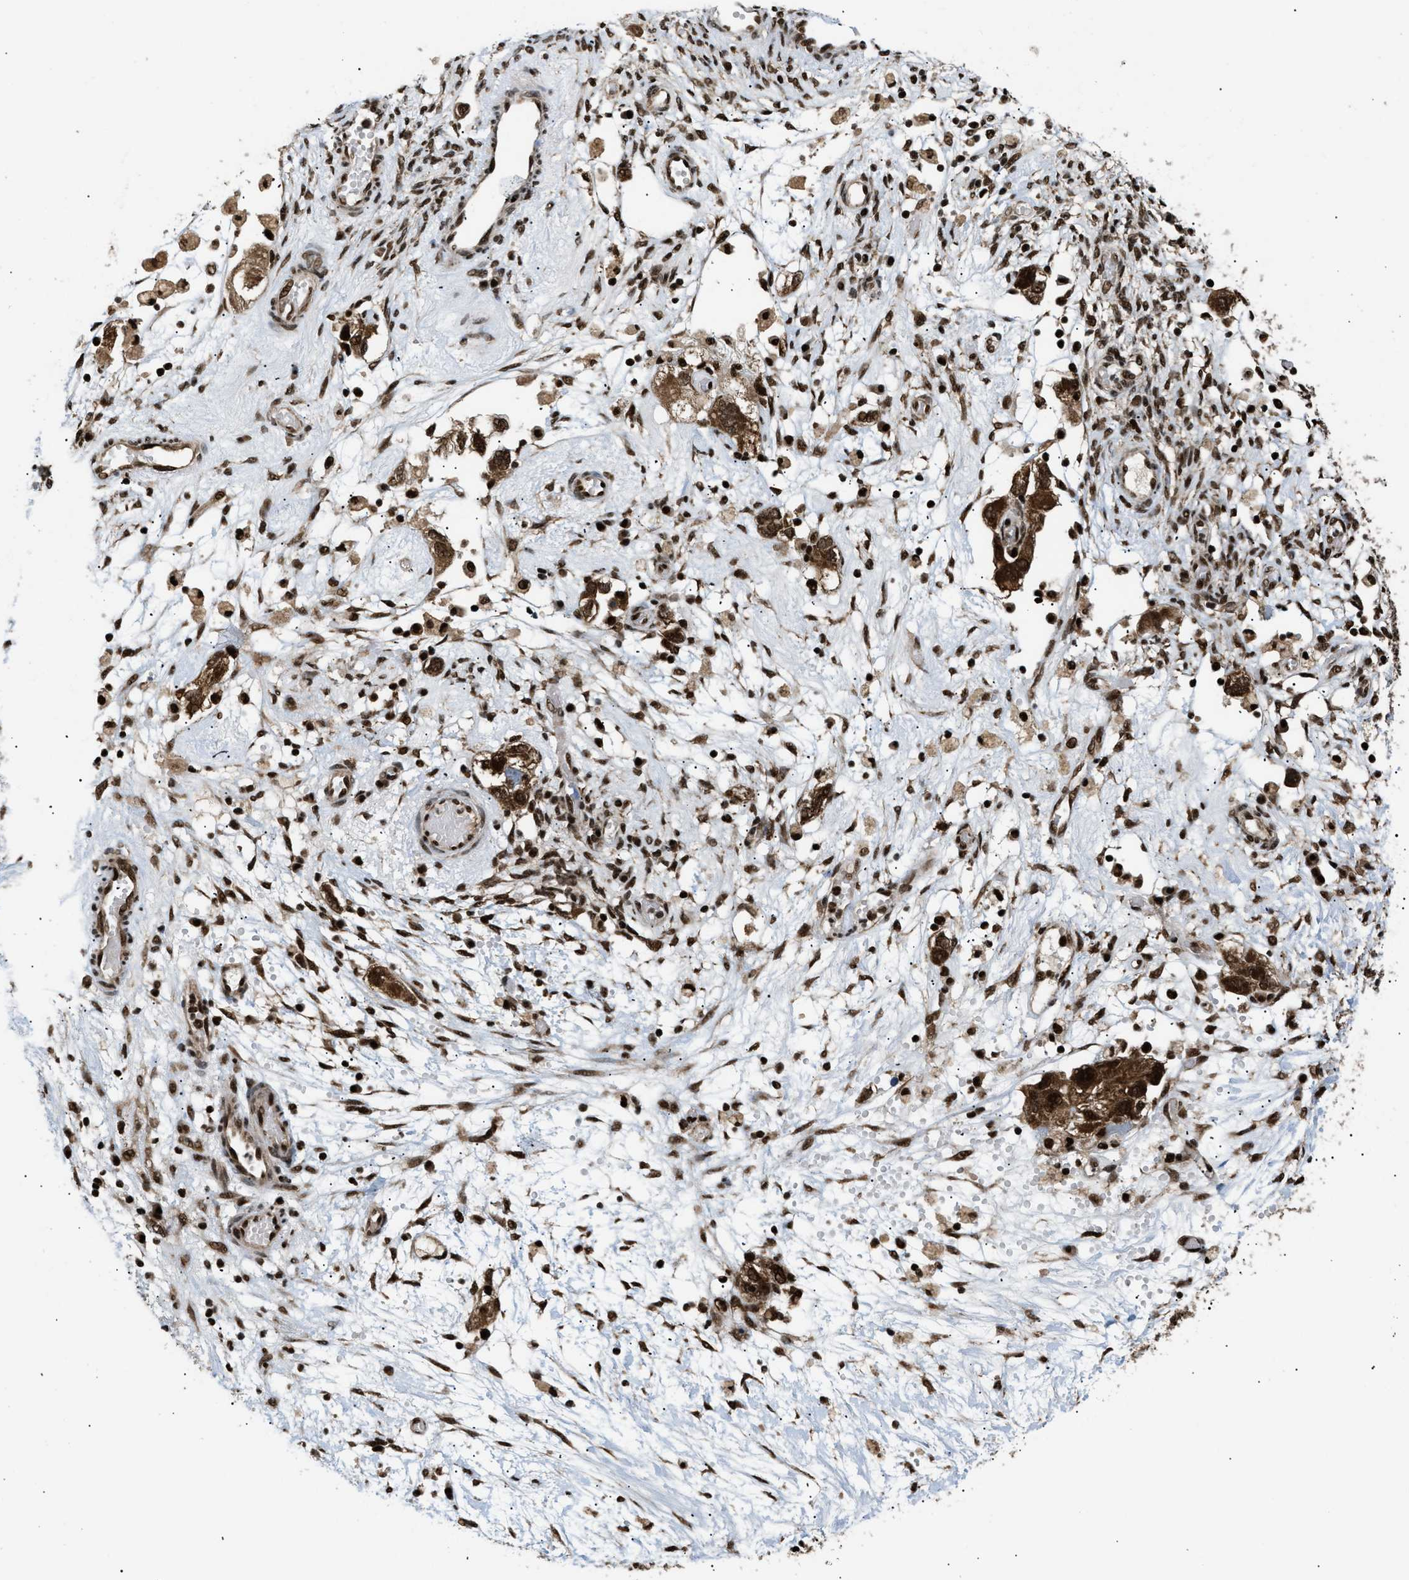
{"staining": {"intensity": "strong", "quantity": ">75%", "location": "cytoplasmic/membranous,nuclear"}, "tissue": "ovarian cancer", "cell_type": "Tumor cells", "image_type": "cancer", "snomed": [{"axis": "morphology", "description": "Carcinoma, NOS"}, {"axis": "morphology", "description": "Cystadenocarcinoma, serous, NOS"}, {"axis": "topography", "description": "Ovary"}], "caption": "A brown stain highlights strong cytoplasmic/membranous and nuclear staining of a protein in ovarian cancer tumor cells. (Stains: DAB in brown, nuclei in blue, Microscopy: brightfield microscopy at high magnification).", "gene": "RBM5", "patient": {"sex": "female", "age": 69}}